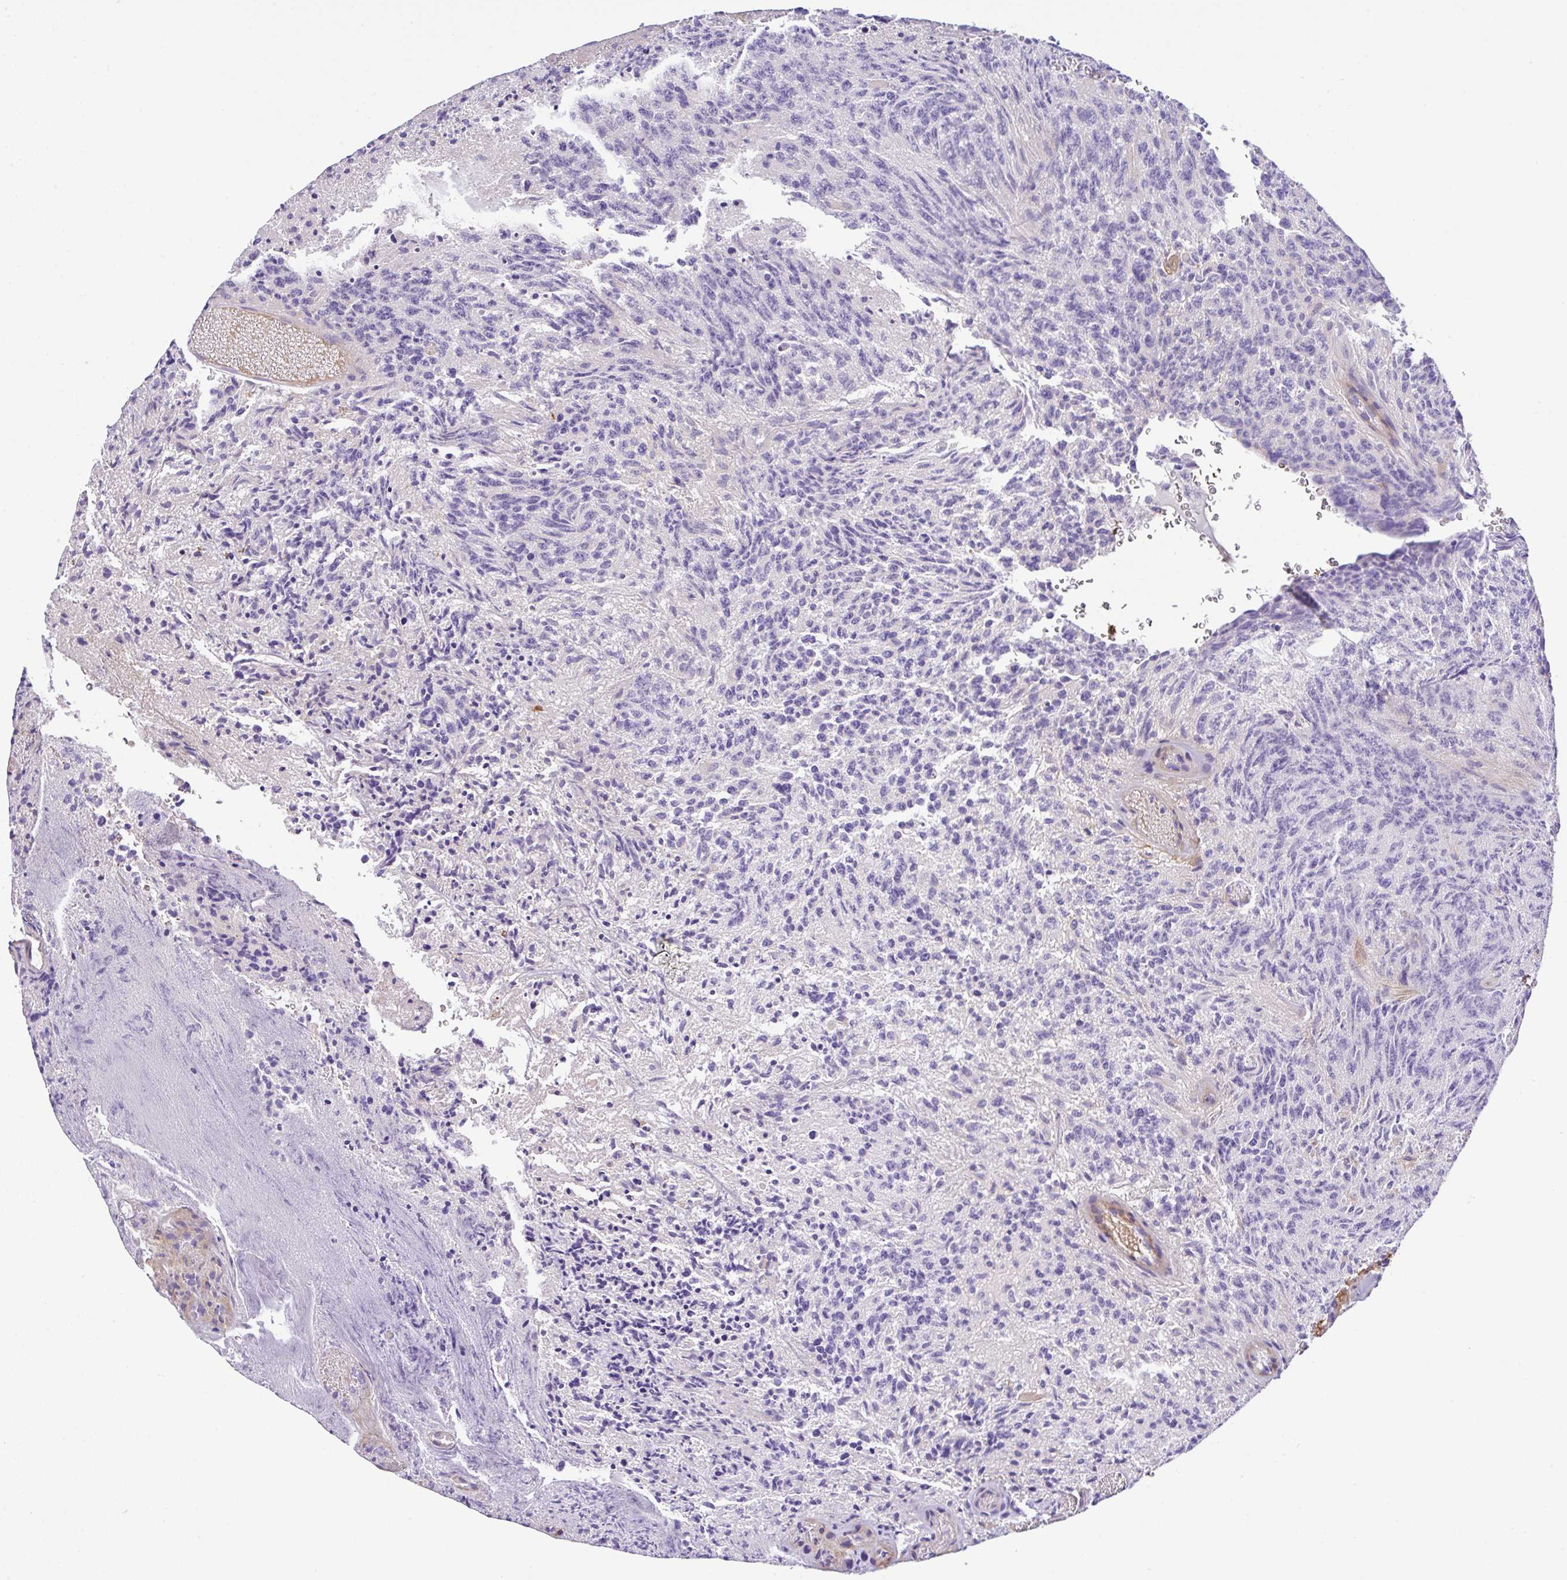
{"staining": {"intensity": "moderate", "quantity": "<25%", "location": "cytoplasmic/membranous"}, "tissue": "glioma", "cell_type": "Tumor cells", "image_type": "cancer", "snomed": [{"axis": "morphology", "description": "Glioma, malignant, High grade"}, {"axis": "topography", "description": "Brain"}], "caption": "An image showing moderate cytoplasmic/membranous positivity in about <25% of tumor cells in glioma, as visualized by brown immunohistochemical staining.", "gene": "UBE4A", "patient": {"sex": "male", "age": 36}}